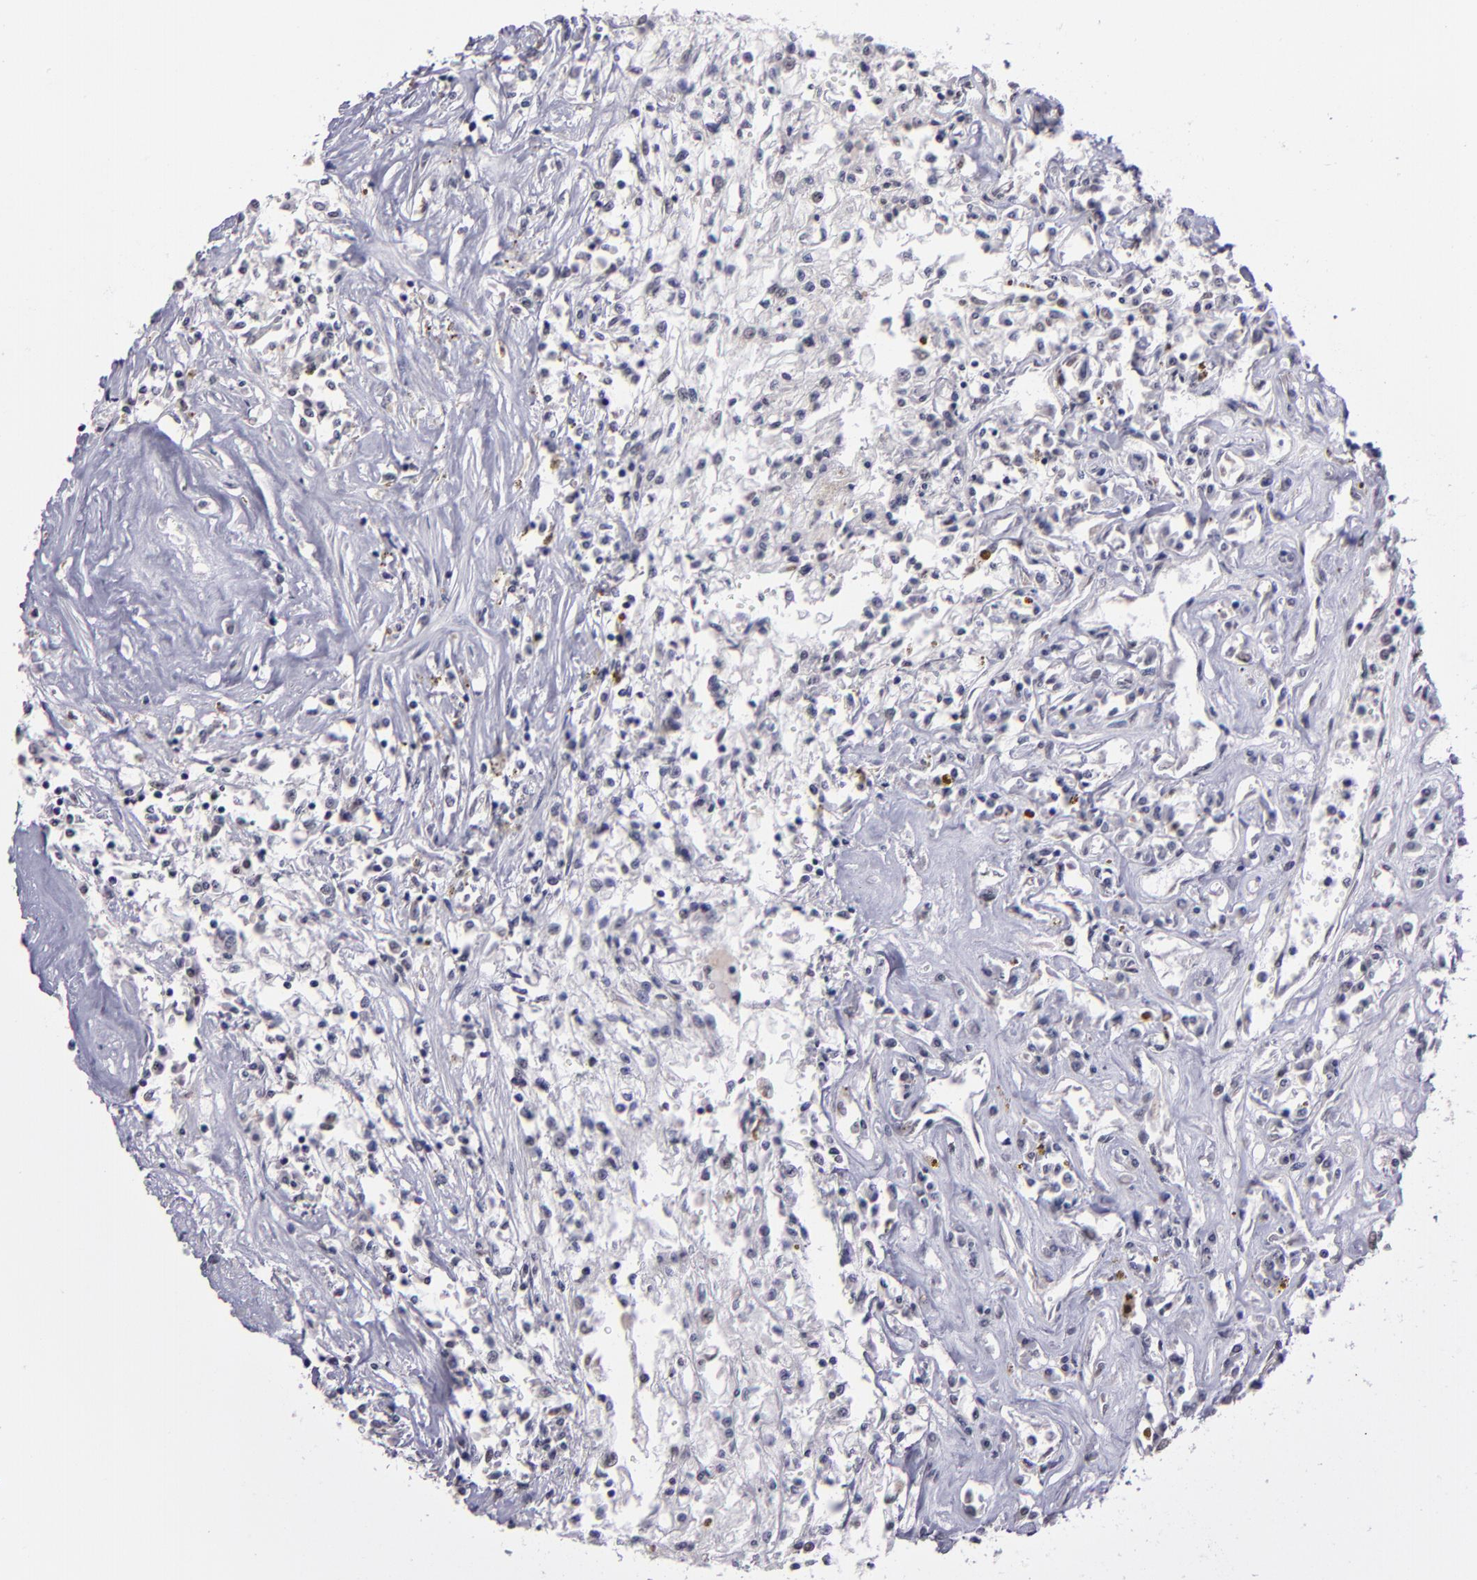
{"staining": {"intensity": "weak", "quantity": "<25%", "location": "nuclear"}, "tissue": "renal cancer", "cell_type": "Tumor cells", "image_type": "cancer", "snomed": [{"axis": "morphology", "description": "Adenocarcinoma, NOS"}, {"axis": "topography", "description": "Kidney"}], "caption": "Tumor cells are negative for brown protein staining in renal adenocarcinoma. Brightfield microscopy of IHC stained with DAB (3,3'-diaminobenzidine) (brown) and hematoxylin (blue), captured at high magnification.", "gene": "OTUB2", "patient": {"sex": "male", "age": 78}}